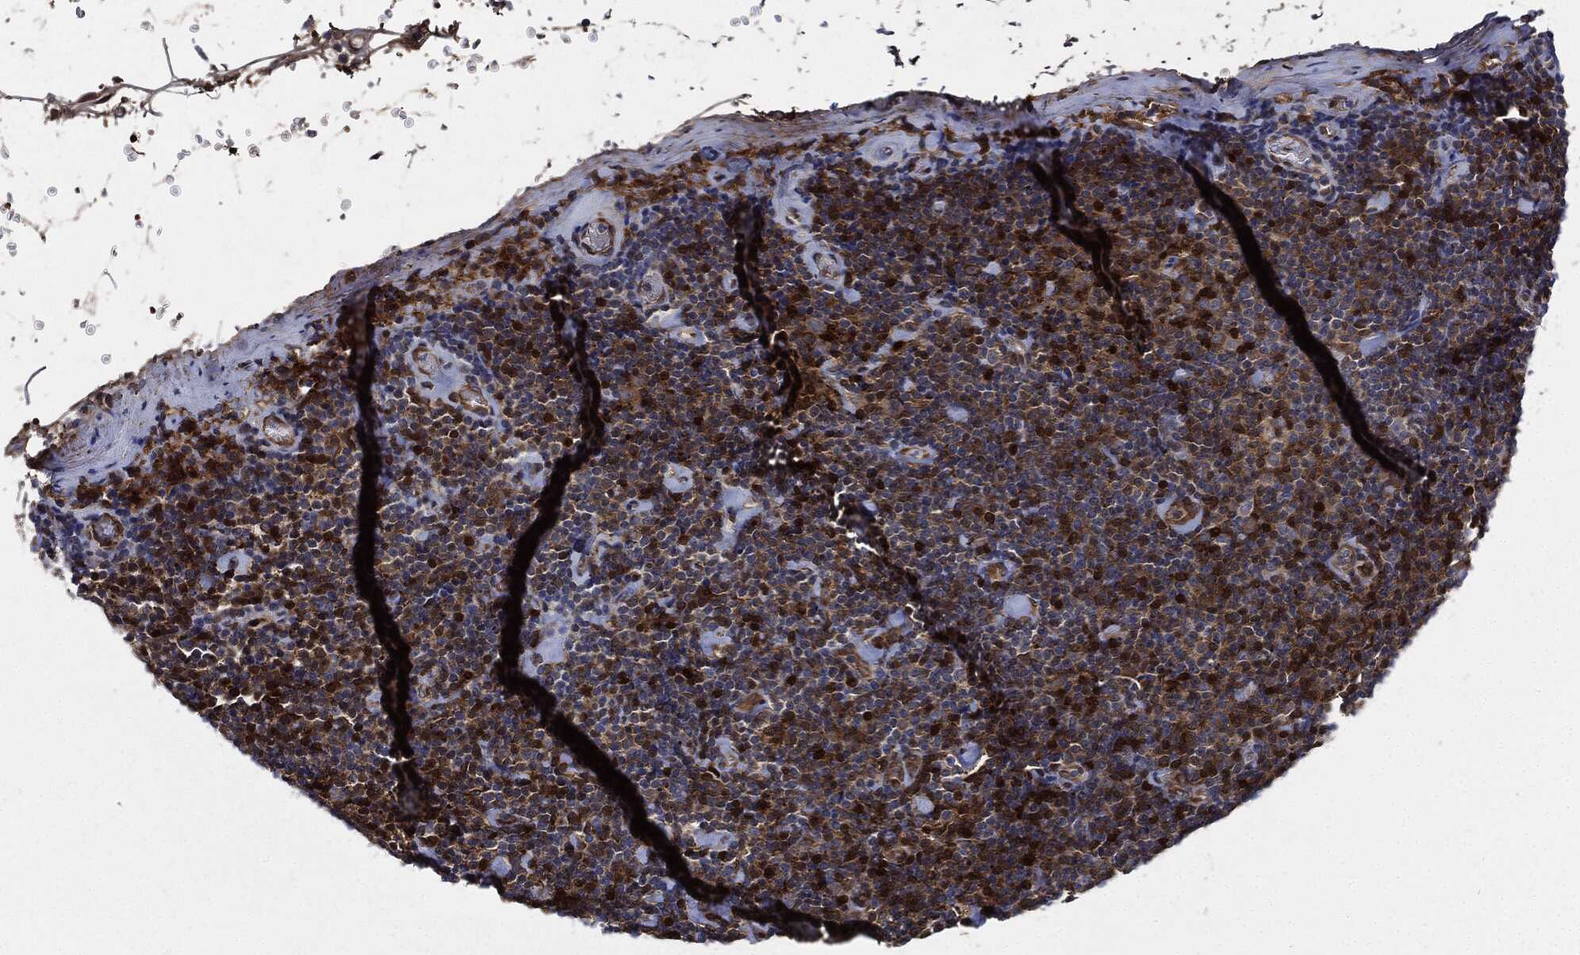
{"staining": {"intensity": "strong", "quantity": "25%-75%", "location": "cytoplasmic/membranous,nuclear"}, "tissue": "lymphoma", "cell_type": "Tumor cells", "image_type": "cancer", "snomed": [{"axis": "morphology", "description": "Malignant lymphoma, non-Hodgkin's type, Low grade"}, {"axis": "topography", "description": "Lymph node"}], "caption": "Brown immunohistochemical staining in low-grade malignant lymphoma, non-Hodgkin's type reveals strong cytoplasmic/membranous and nuclear positivity in about 25%-75% of tumor cells.", "gene": "PRDX2", "patient": {"sex": "male", "age": 81}}